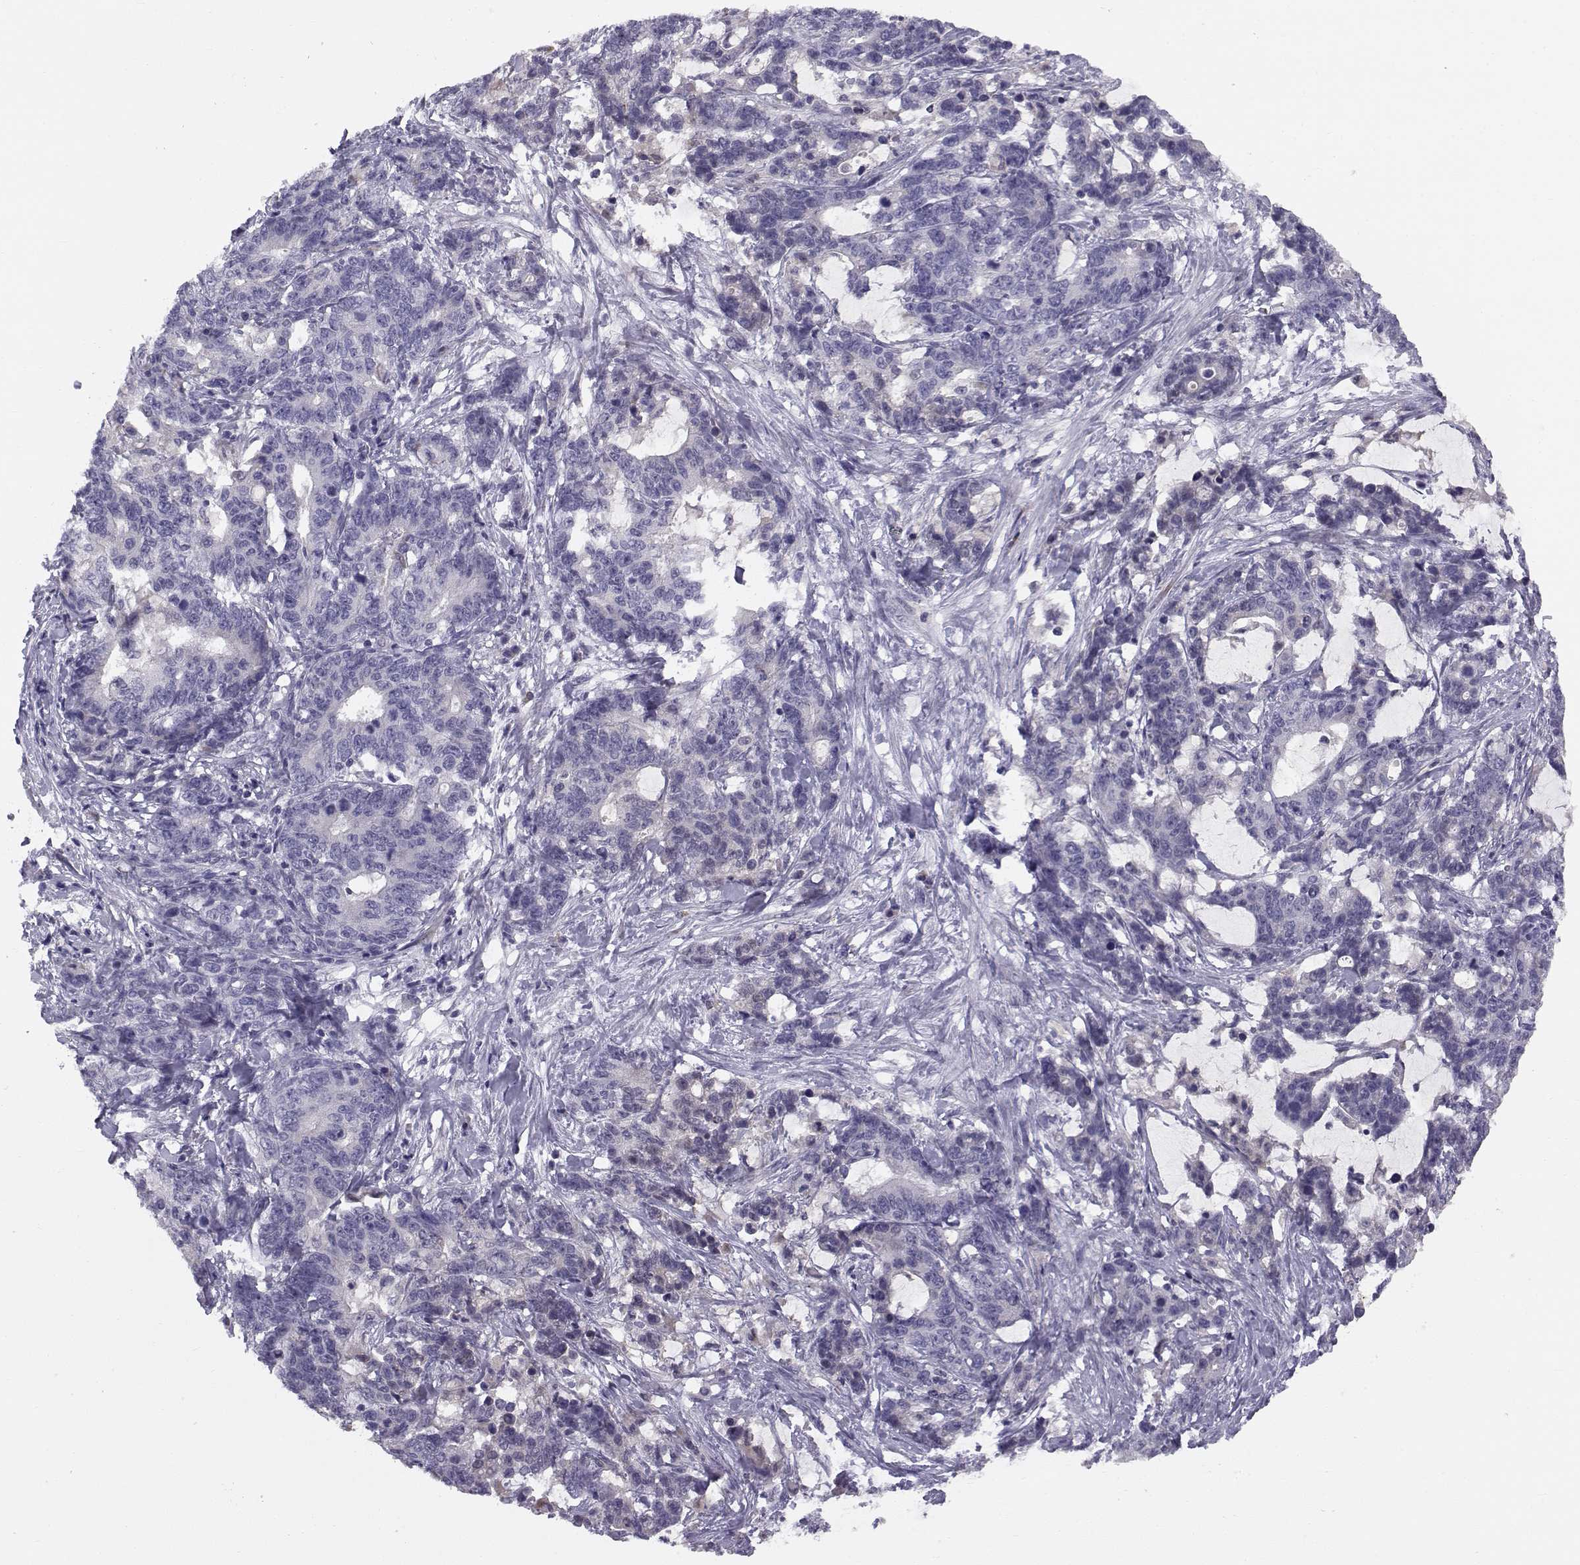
{"staining": {"intensity": "negative", "quantity": "none", "location": "none"}, "tissue": "stomach cancer", "cell_type": "Tumor cells", "image_type": "cancer", "snomed": [{"axis": "morphology", "description": "Normal tissue, NOS"}, {"axis": "morphology", "description": "Adenocarcinoma, NOS"}, {"axis": "topography", "description": "Stomach"}], "caption": "Immunohistochemical staining of human stomach cancer displays no significant positivity in tumor cells.", "gene": "ACSL6", "patient": {"sex": "female", "age": 64}}